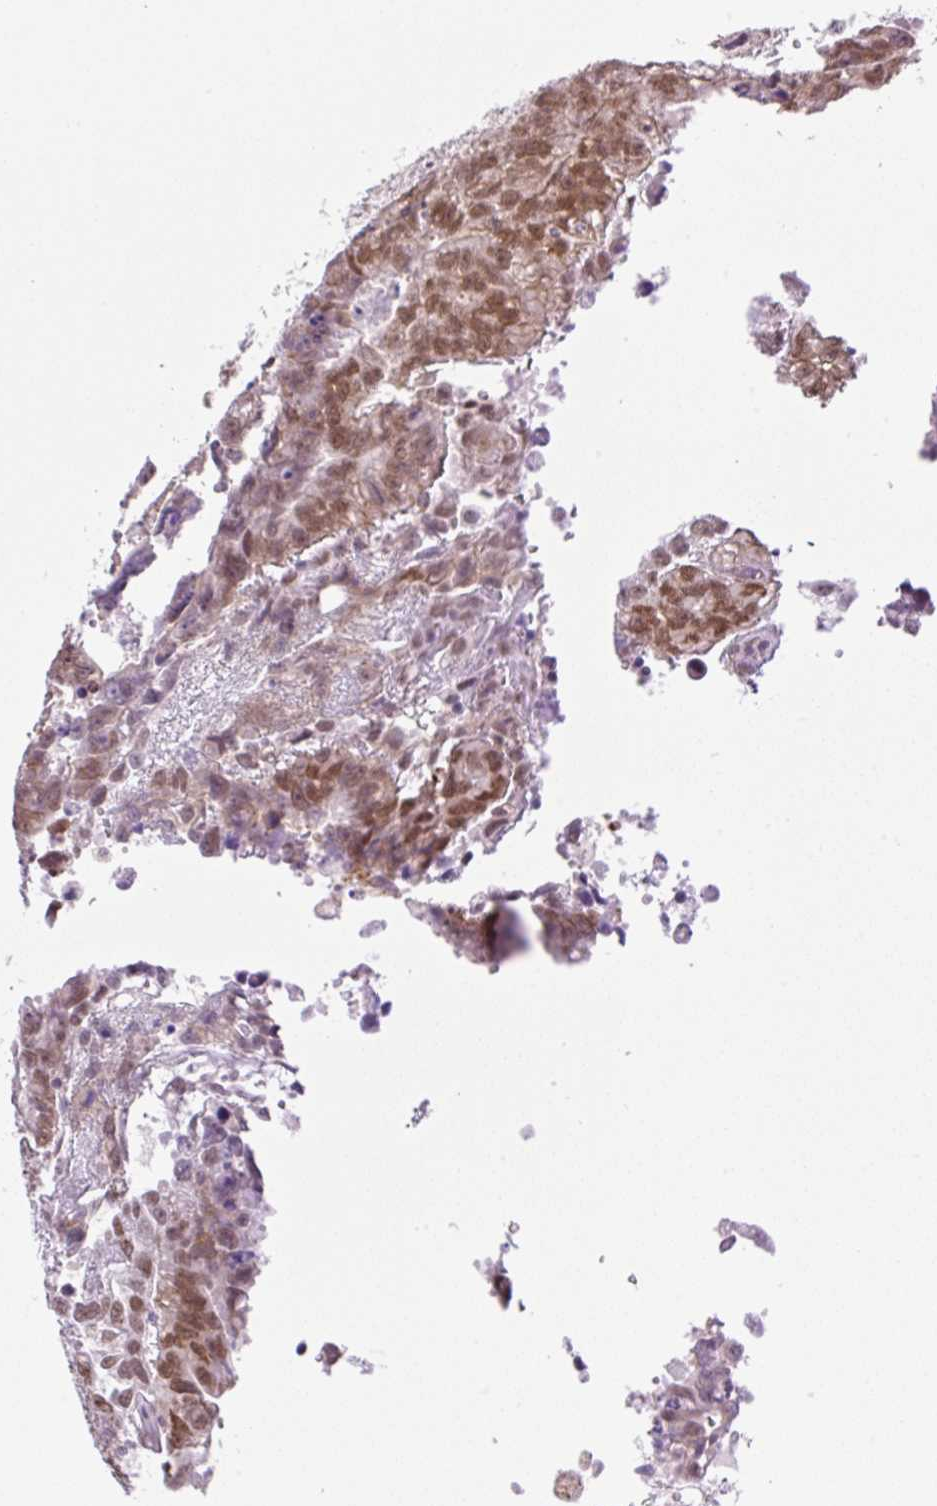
{"staining": {"intensity": "moderate", "quantity": ">75%", "location": "nuclear"}, "tissue": "testis cancer", "cell_type": "Tumor cells", "image_type": "cancer", "snomed": [{"axis": "morphology", "description": "Carcinoma, Embryonal, NOS"}, {"axis": "topography", "description": "Testis"}], "caption": "Protein expression by immunohistochemistry demonstrates moderate nuclear expression in approximately >75% of tumor cells in testis embryonal carcinoma.", "gene": "PALM3", "patient": {"sex": "male", "age": 24}}